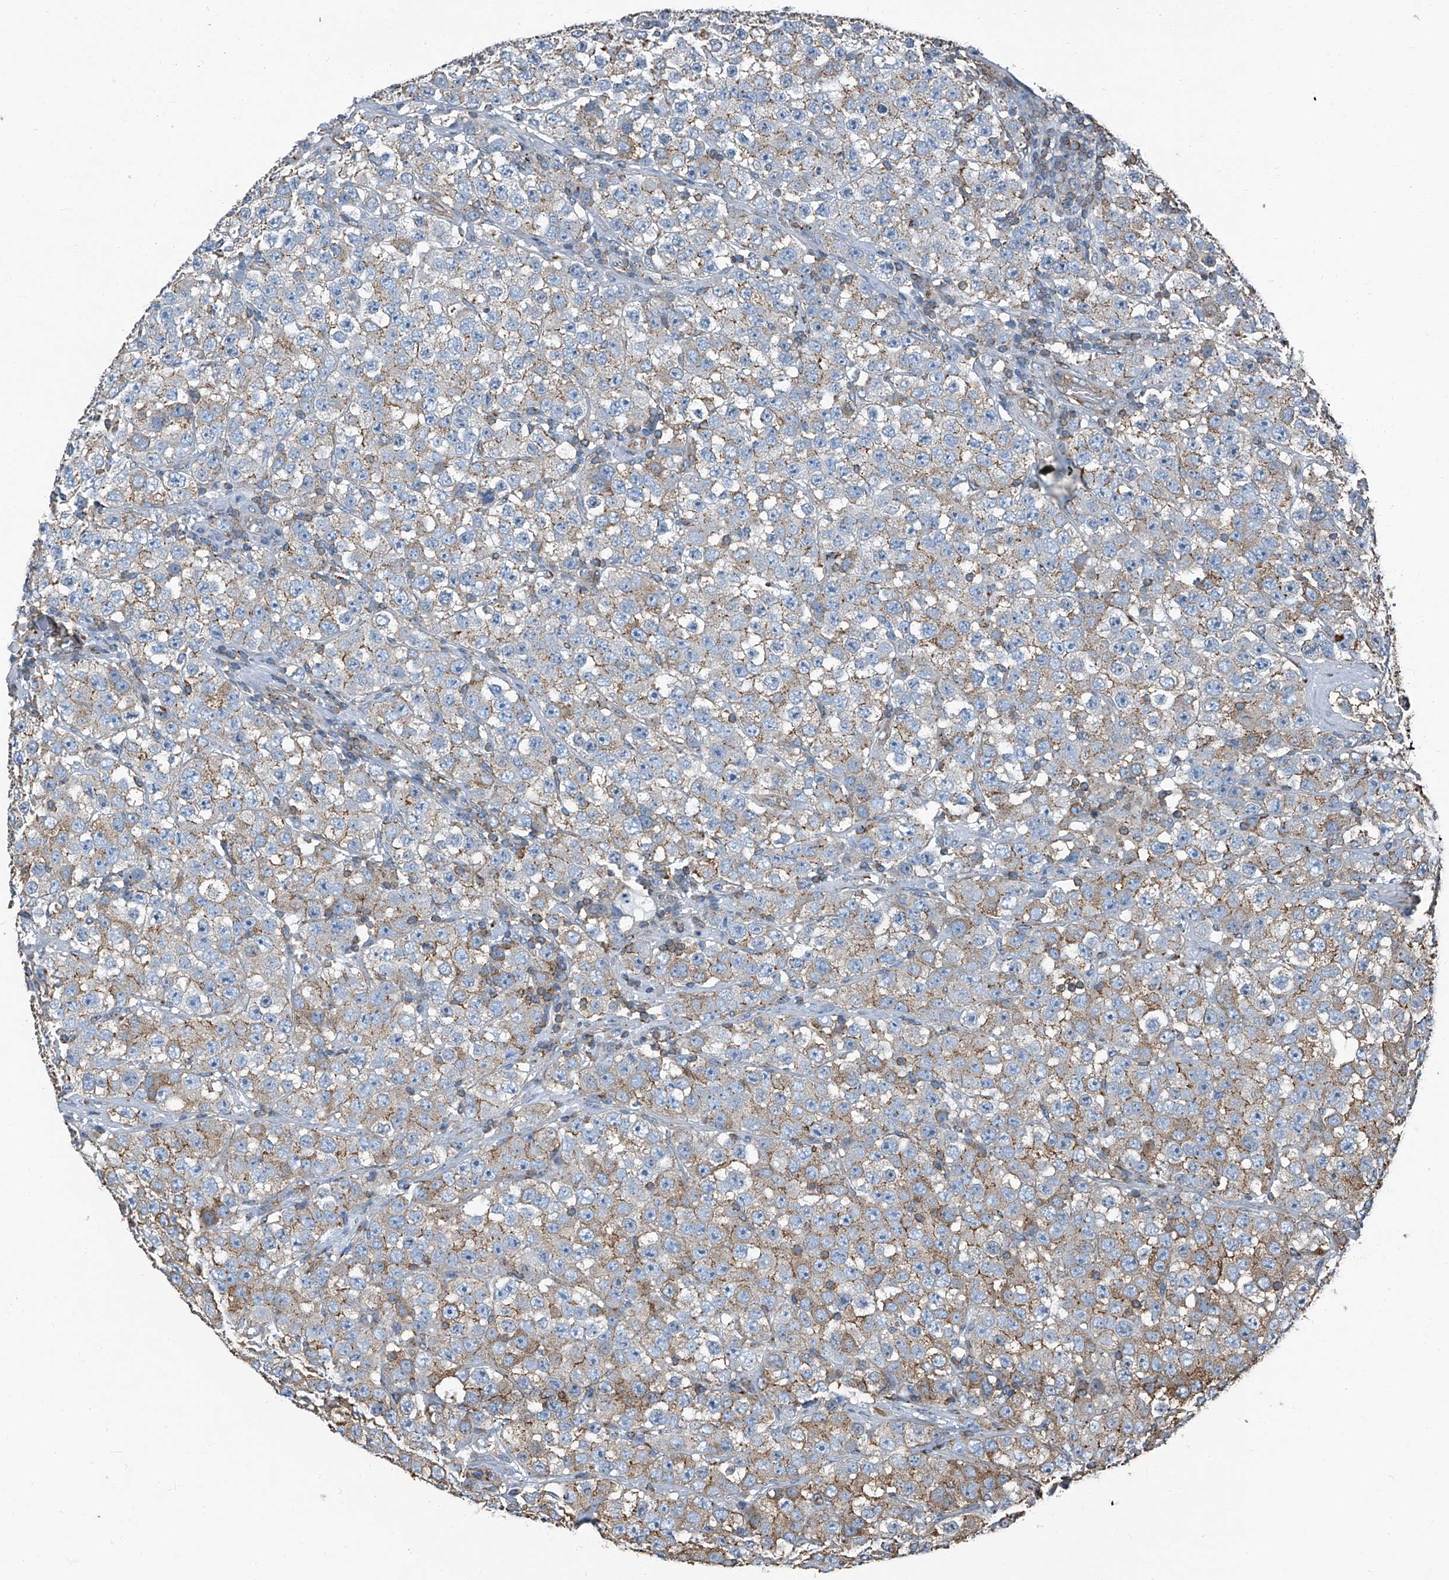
{"staining": {"intensity": "weak", "quantity": "25%-75%", "location": "cytoplasmic/membranous"}, "tissue": "testis cancer", "cell_type": "Tumor cells", "image_type": "cancer", "snomed": [{"axis": "morphology", "description": "Seminoma, NOS"}, {"axis": "topography", "description": "Testis"}], "caption": "Human seminoma (testis) stained for a protein (brown) exhibits weak cytoplasmic/membranous positive positivity in approximately 25%-75% of tumor cells.", "gene": "SEPTIN7", "patient": {"sex": "male", "age": 28}}